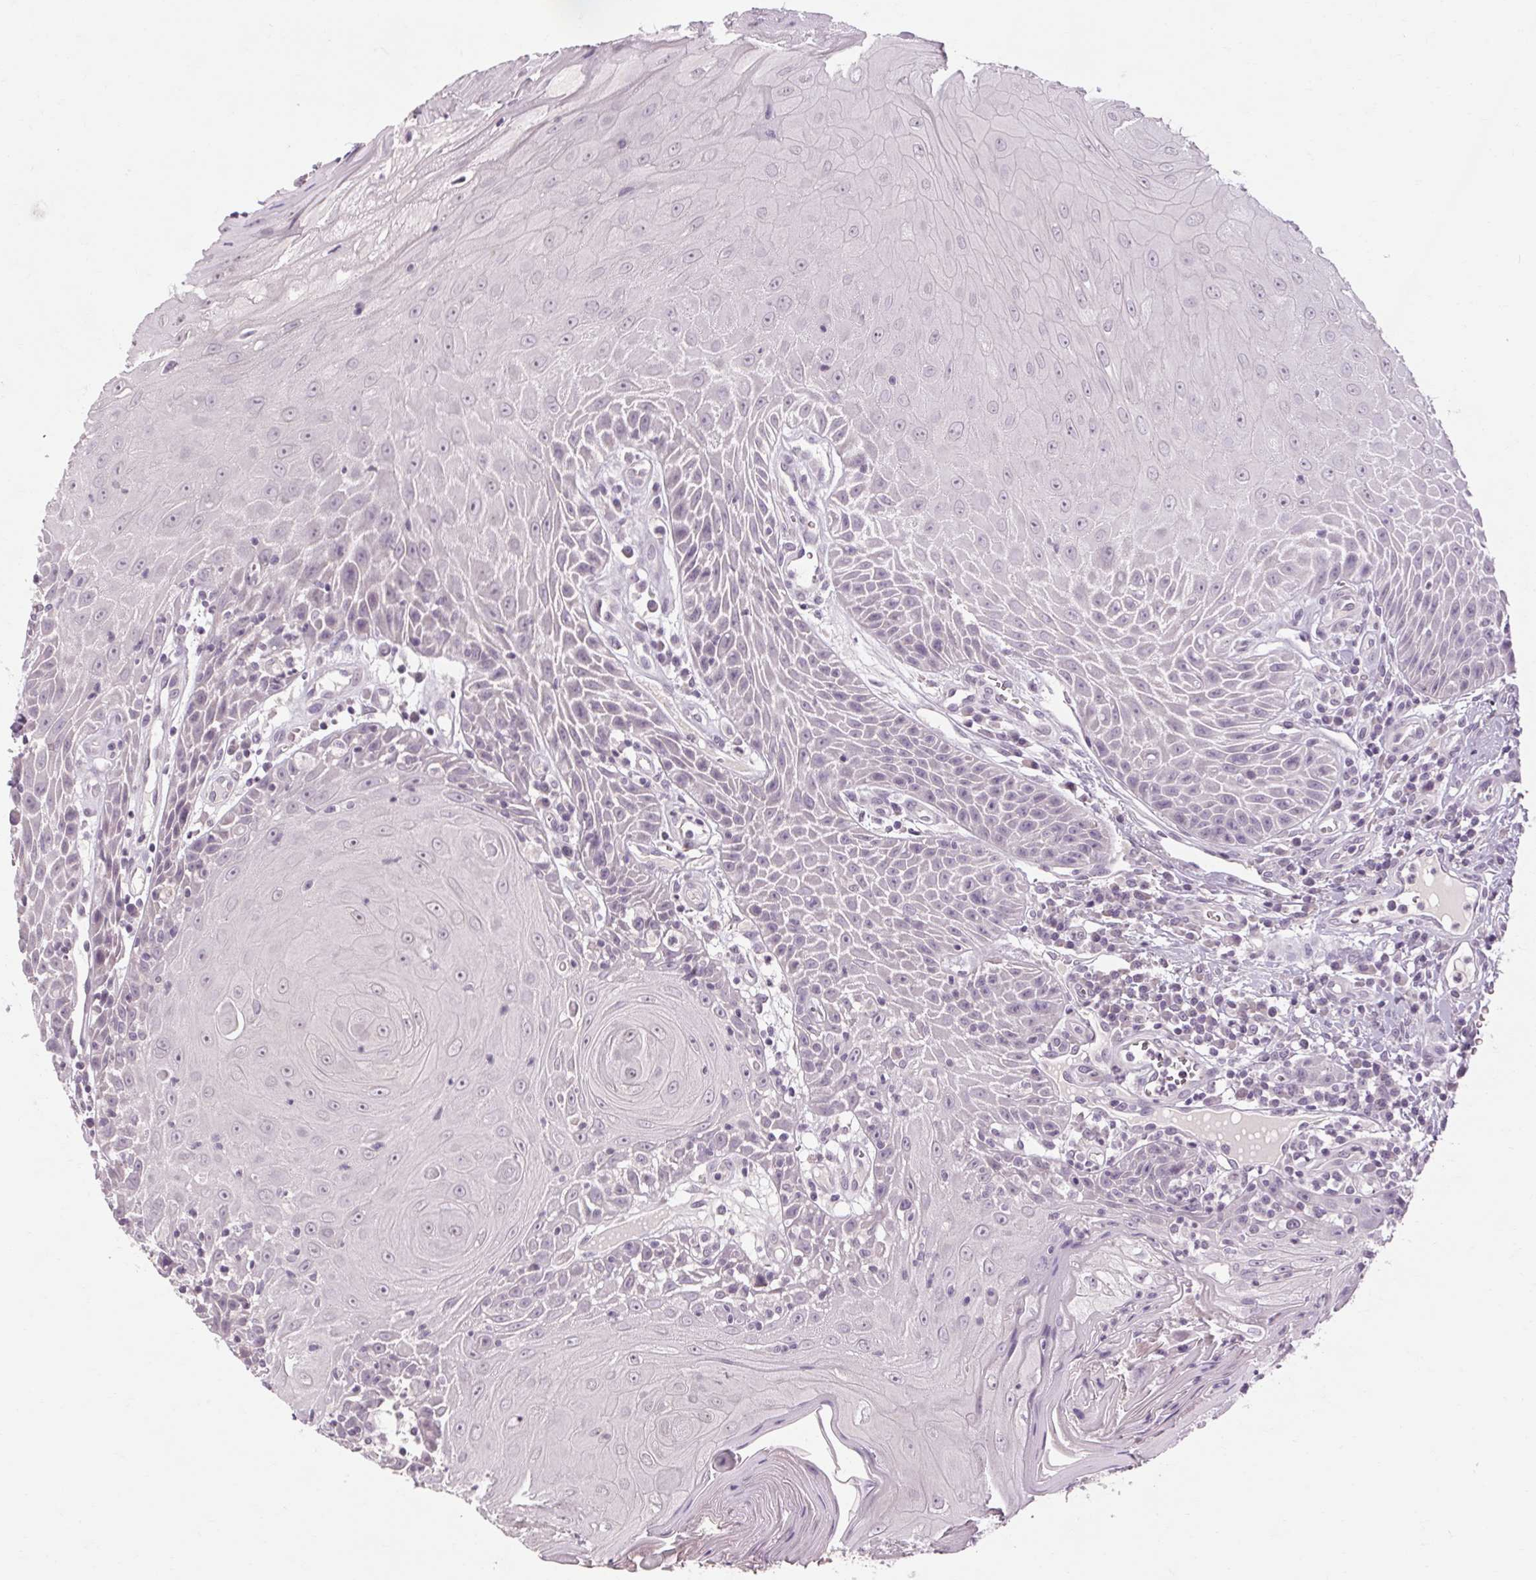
{"staining": {"intensity": "negative", "quantity": "none", "location": "none"}, "tissue": "head and neck cancer", "cell_type": "Tumor cells", "image_type": "cancer", "snomed": [{"axis": "morphology", "description": "Squamous cell carcinoma, NOS"}, {"axis": "topography", "description": "Head-Neck"}], "caption": "Immunohistochemistry (IHC) of squamous cell carcinoma (head and neck) shows no expression in tumor cells.", "gene": "POMC", "patient": {"sex": "male", "age": 52}}